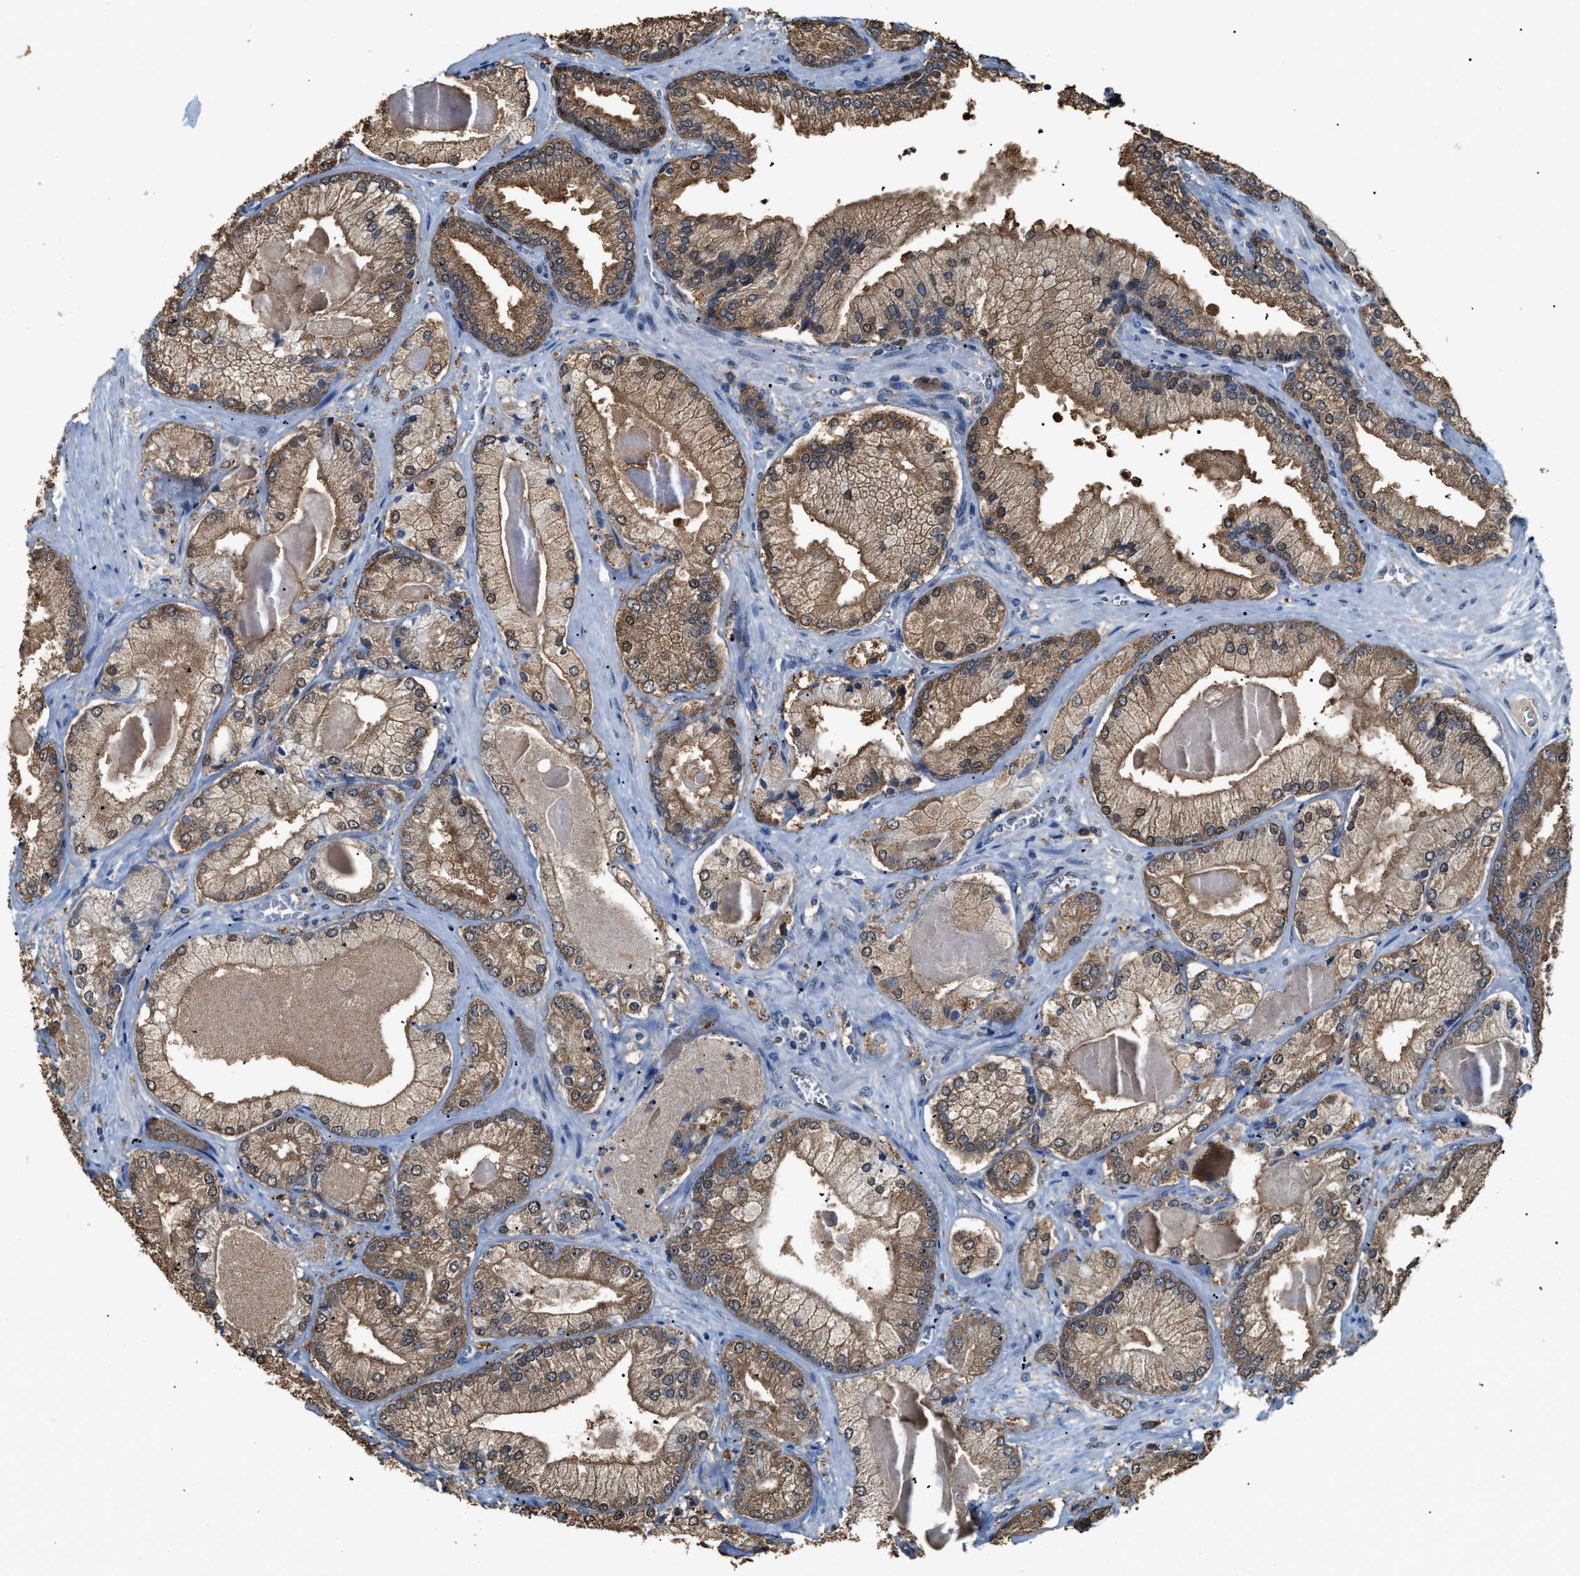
{"staining": {"intensity": "moderate", "quantity": ">75%", "location": "cytoplasmic/membranous"}, "tissue": "prostate cancer", "cell_type": "Tumor cells", "image_type": "cancer", "snomed": [{"axis": "morphology", "description": "Adenocarcinoma, Low grade"}, {"axis": "topography", "description": "Prostate"}], "caption": "DAB immunohistochemical staining of prostate cancer (adenocarcinoma (low-grade)) shows moderate cytoplasmic/membranous protein staining in approximately >75% of tumor cells.", "gene": "GCN1", "patient": {"sex": "male", "age": 65}}